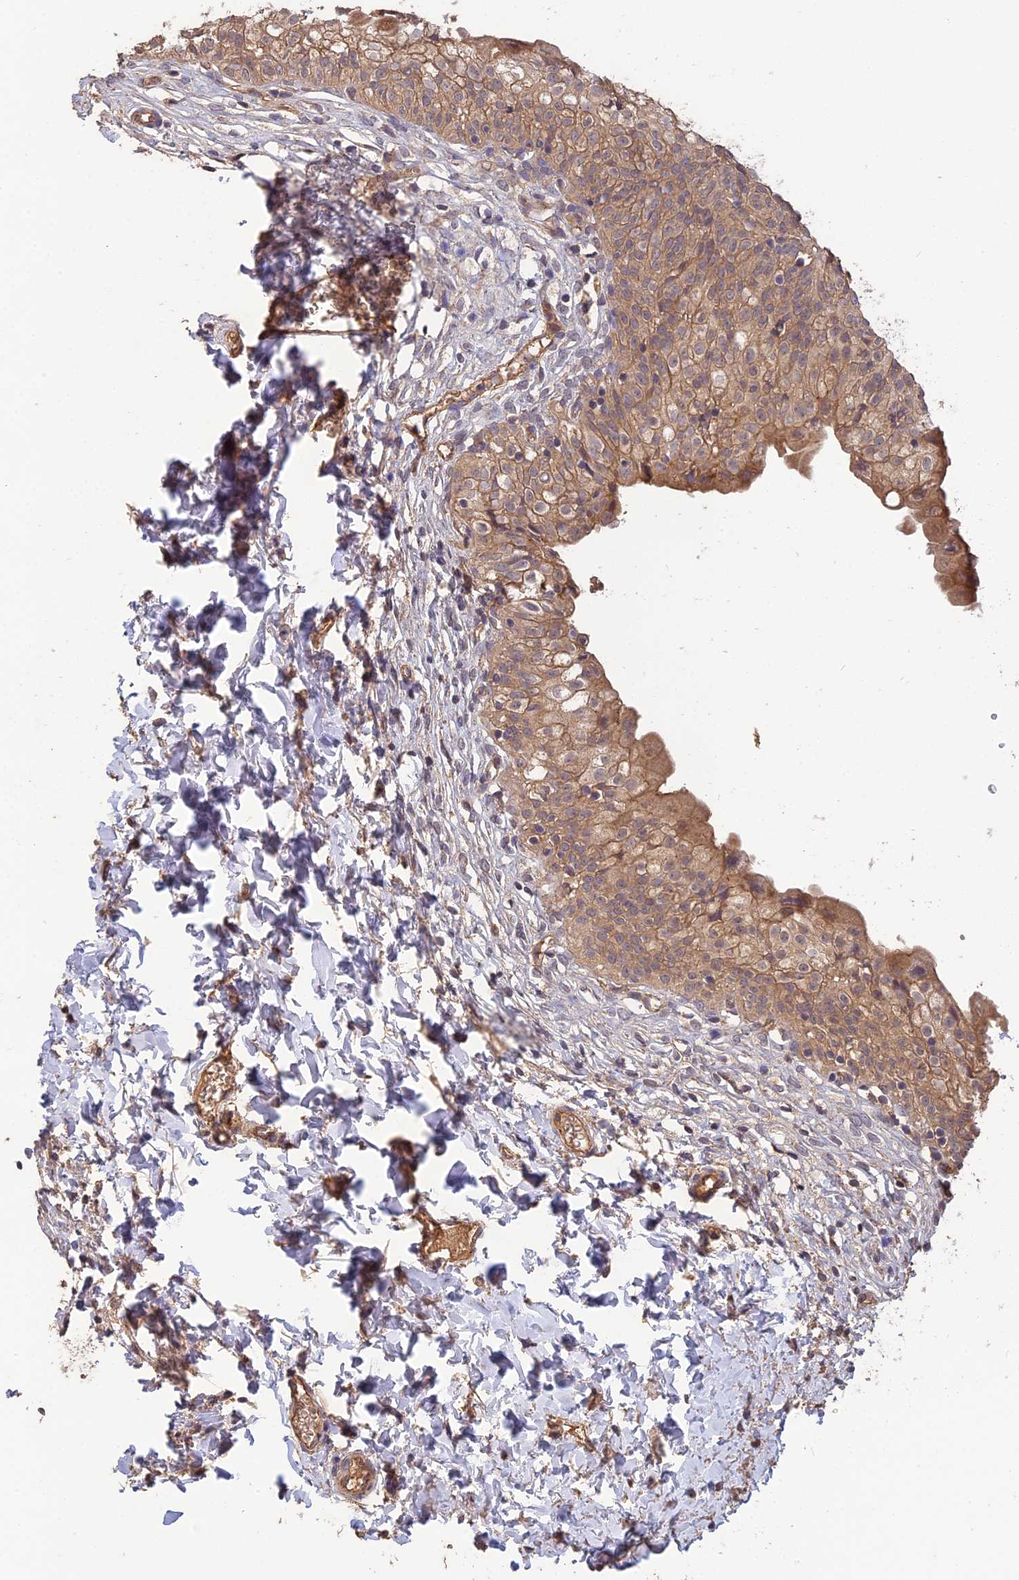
{"staining": {"intensity": "moderate", "quantity": ">75%", "location": "cytoplasmic/membranous"}, "tissue": "urinary bladder", "cell_type": "Urothelial cells", "image_type": "normal", "snomed": [{"axis": "morphology", "description": "Normal tissue, NOS"}, {"axis": "topography", "description": "Urinary bladder"}], "caption": "Immunohistochemical staining of normal human urinary bladder exhibits medium levels of moderate cytoplasmic/membranous staining in approximately >75% of urothelial cells.", "gene": "ARHGAP40", "patient": {"sex": "male", "age": 55}}